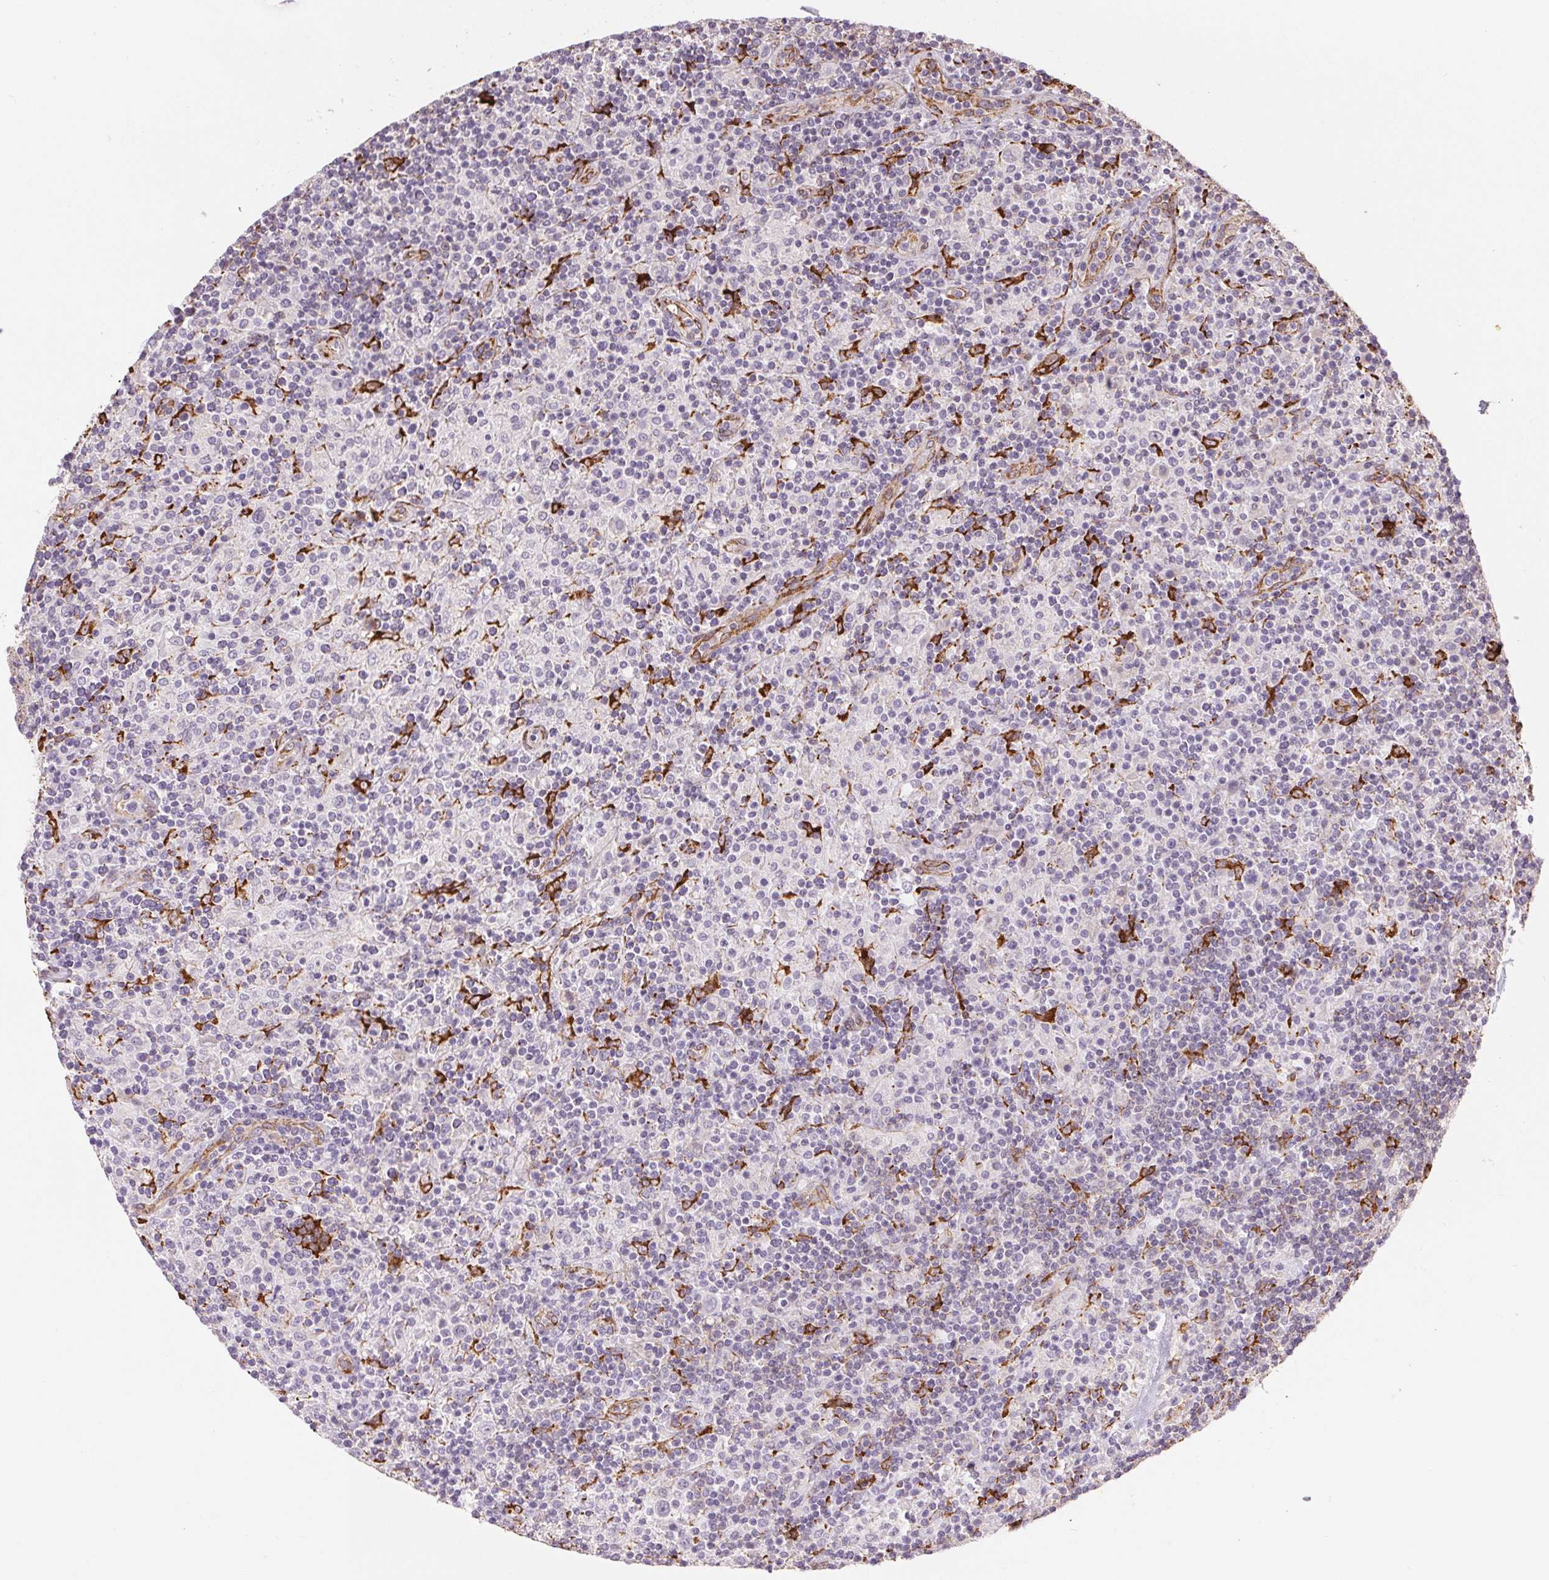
{"staining": {"intensity": "negative", "quantity": "none", "location": "none"}, "tissue": "lymphoma", "cell_type": "Tumor cells", "image_type": "cancer", "snomed": [{"axis": "morphology", "description": "Hodgkin's disease, NOS"}, {"axis": "topography", "description": "Lymph node"}], "caption": "There is no significant expression in tumor cells of lymphoma. (DAB immunohistochemistry with hematoxylin counter stain).", "gene": "FKBP10", "patient": {"sex": "male", "age": 70}}